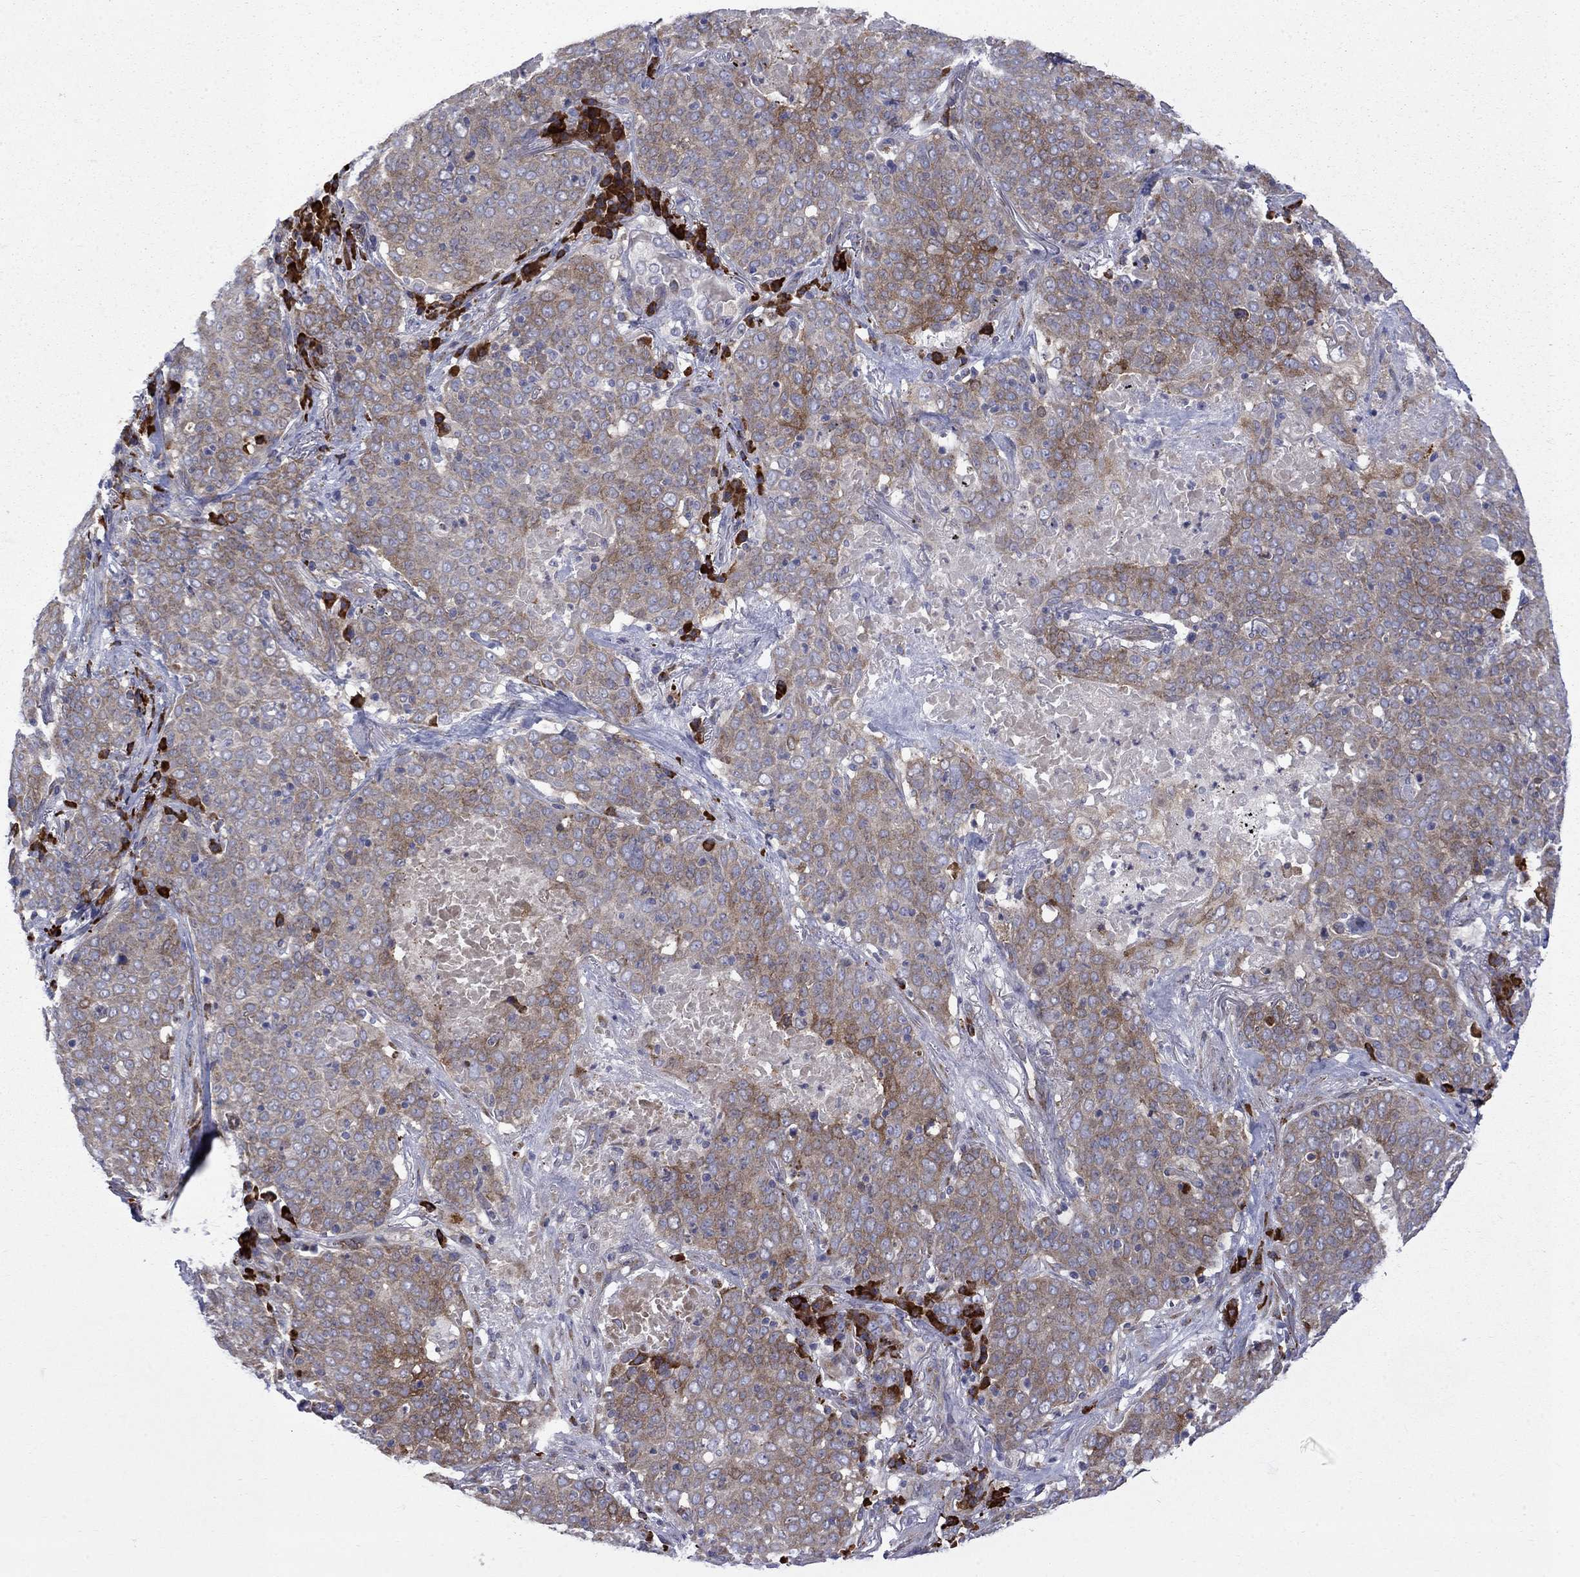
{"staining": {"intensity": "moderate", "quantity": "25%-75%", "location": "cytoplasmic/membranous"}, "tissue": "lung cancer", "cell_type": "Tumor cells", "image_type": "cancer", "snomed": [{"axis": "morphology", "description": "Squamous cell carcinoma, NOS"}, {"axis": "topography", "description": "Lung"}], "caption": "Squamous cell carcinoma (lung) stained for a protein (brown) displays moderate cytoplasmic/membranous positive staining in approximately 25%-75% of tumor cells.", "gene": "ASNS", "patient": {"sex": "male", "age": 82}}